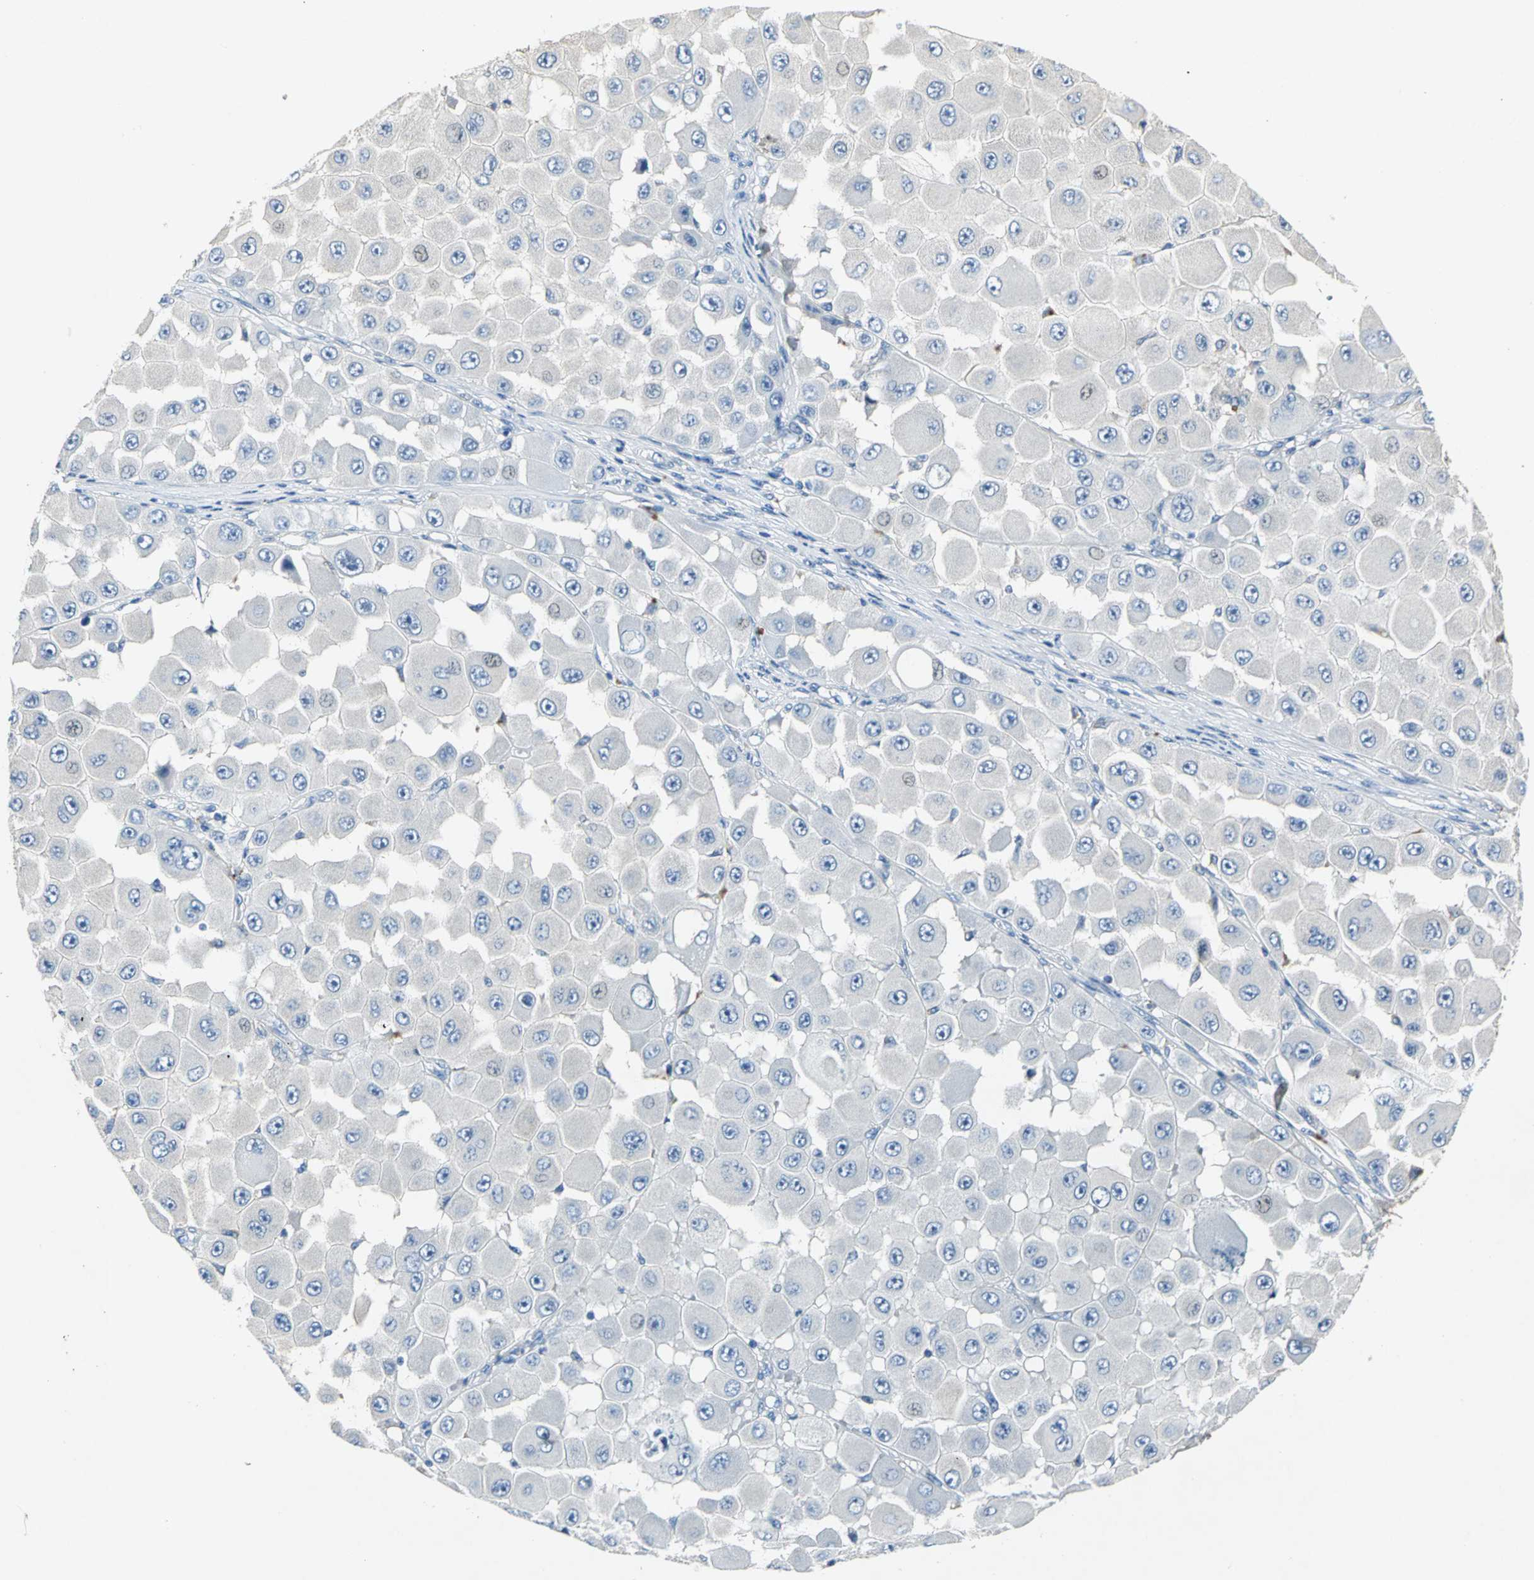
{"staining": {"intensity": "negative", "quantity": "none", "location": "none"}, "tissue": "melanoma", "cell_type": "Tumor cells", "image_type": "cancer", "snomed": [{"axis": "morphology", "description": "Malignant melanoma, NOS"}, {"axis": "topography", "description": "Skin"}], "caption": "The image displays no significant expression in tumor cells of malignant melanoma. (Stains: DAB (3,3'-diaminobenzidine) immunohistochemistry with hematoxylin counter stain, Microscopy: brightfield microscopy at high magnification).", "gene": "EFNB3", "patient": {"sex": "female", "age": 81}}